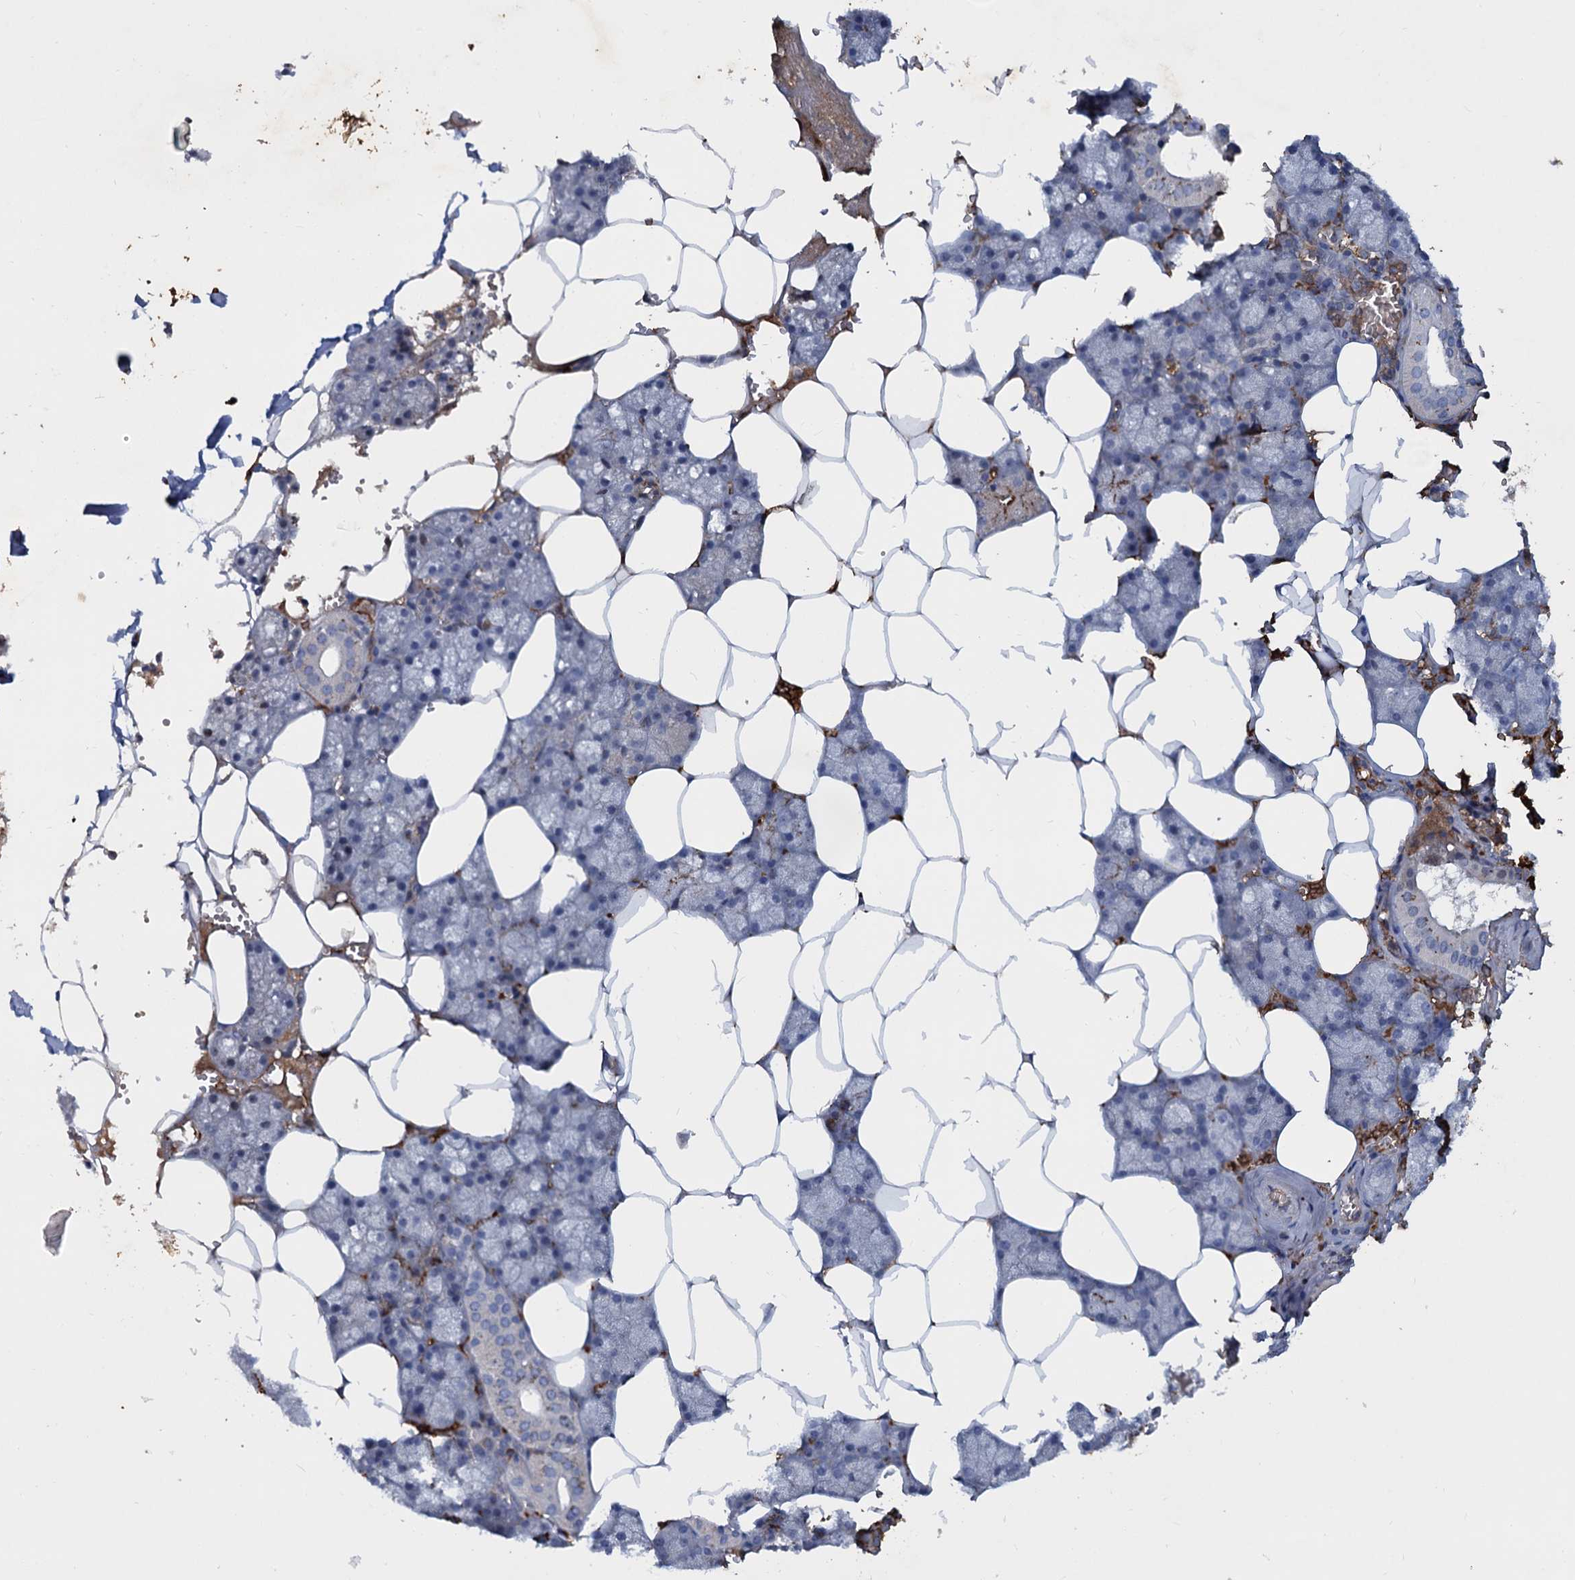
{"staining": {"intensity": "strong", "quantity": "<25%", "location": "cytoplasmic/membranous"}, "tissue": "salivary gland", "cell_type": "Glandular cells", "image_type": "normal", "snomed": [{"axis": "morphology", "description": "Normal tissue, NOS"}, {"axis": "topography", "description": "Salivary gland"}], "caption": "Protein expression analysis of normal salivary gland demonstrates strong cytoplasmic/membranous staining in approximately <25% of glandular cells. (brown staining indicates protein expression, while blue staining denotes nuclei).", "gene": "CHRD", "patient": {"sex": "male", "age": 62}}